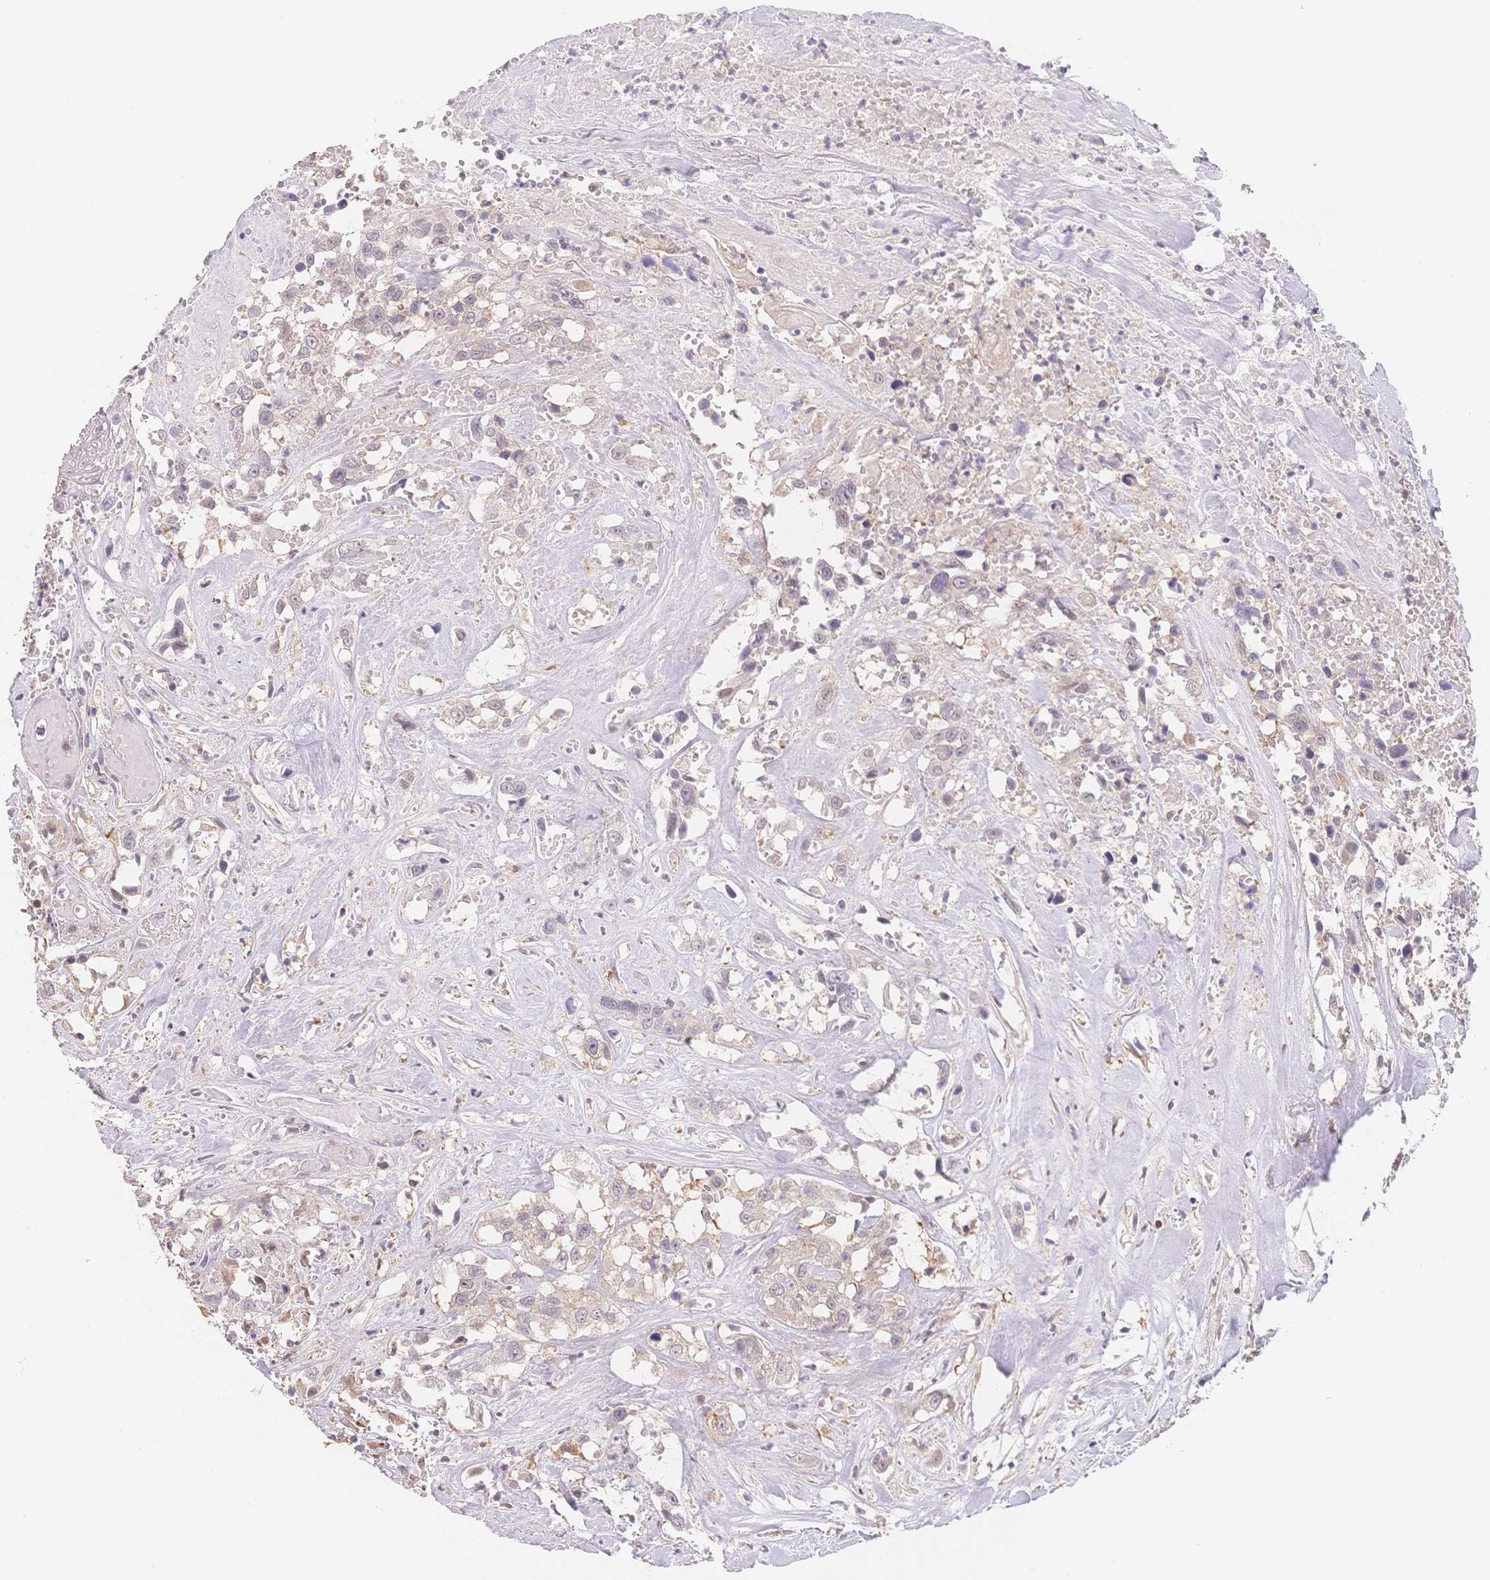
{"staining": {"intensity": "negative", "quantity": "none", "location": "none"}, "tissue": "head and neck cancer", "cell_type": "Tumor cells", "image_type": "cancer", "snomed": [{"axis": "morphology", "description": "Squamous cell carcinoma, NOS"}, {"axis": "topography", "description": "Head-Neck"}], "caption": "Immunohistochemical staining of human head and neck squamous cell carcinoma exhibits no significant staining in tumor cells.", "gene": "C12orf75", "patient": {"sex": "male", "age": 57}}